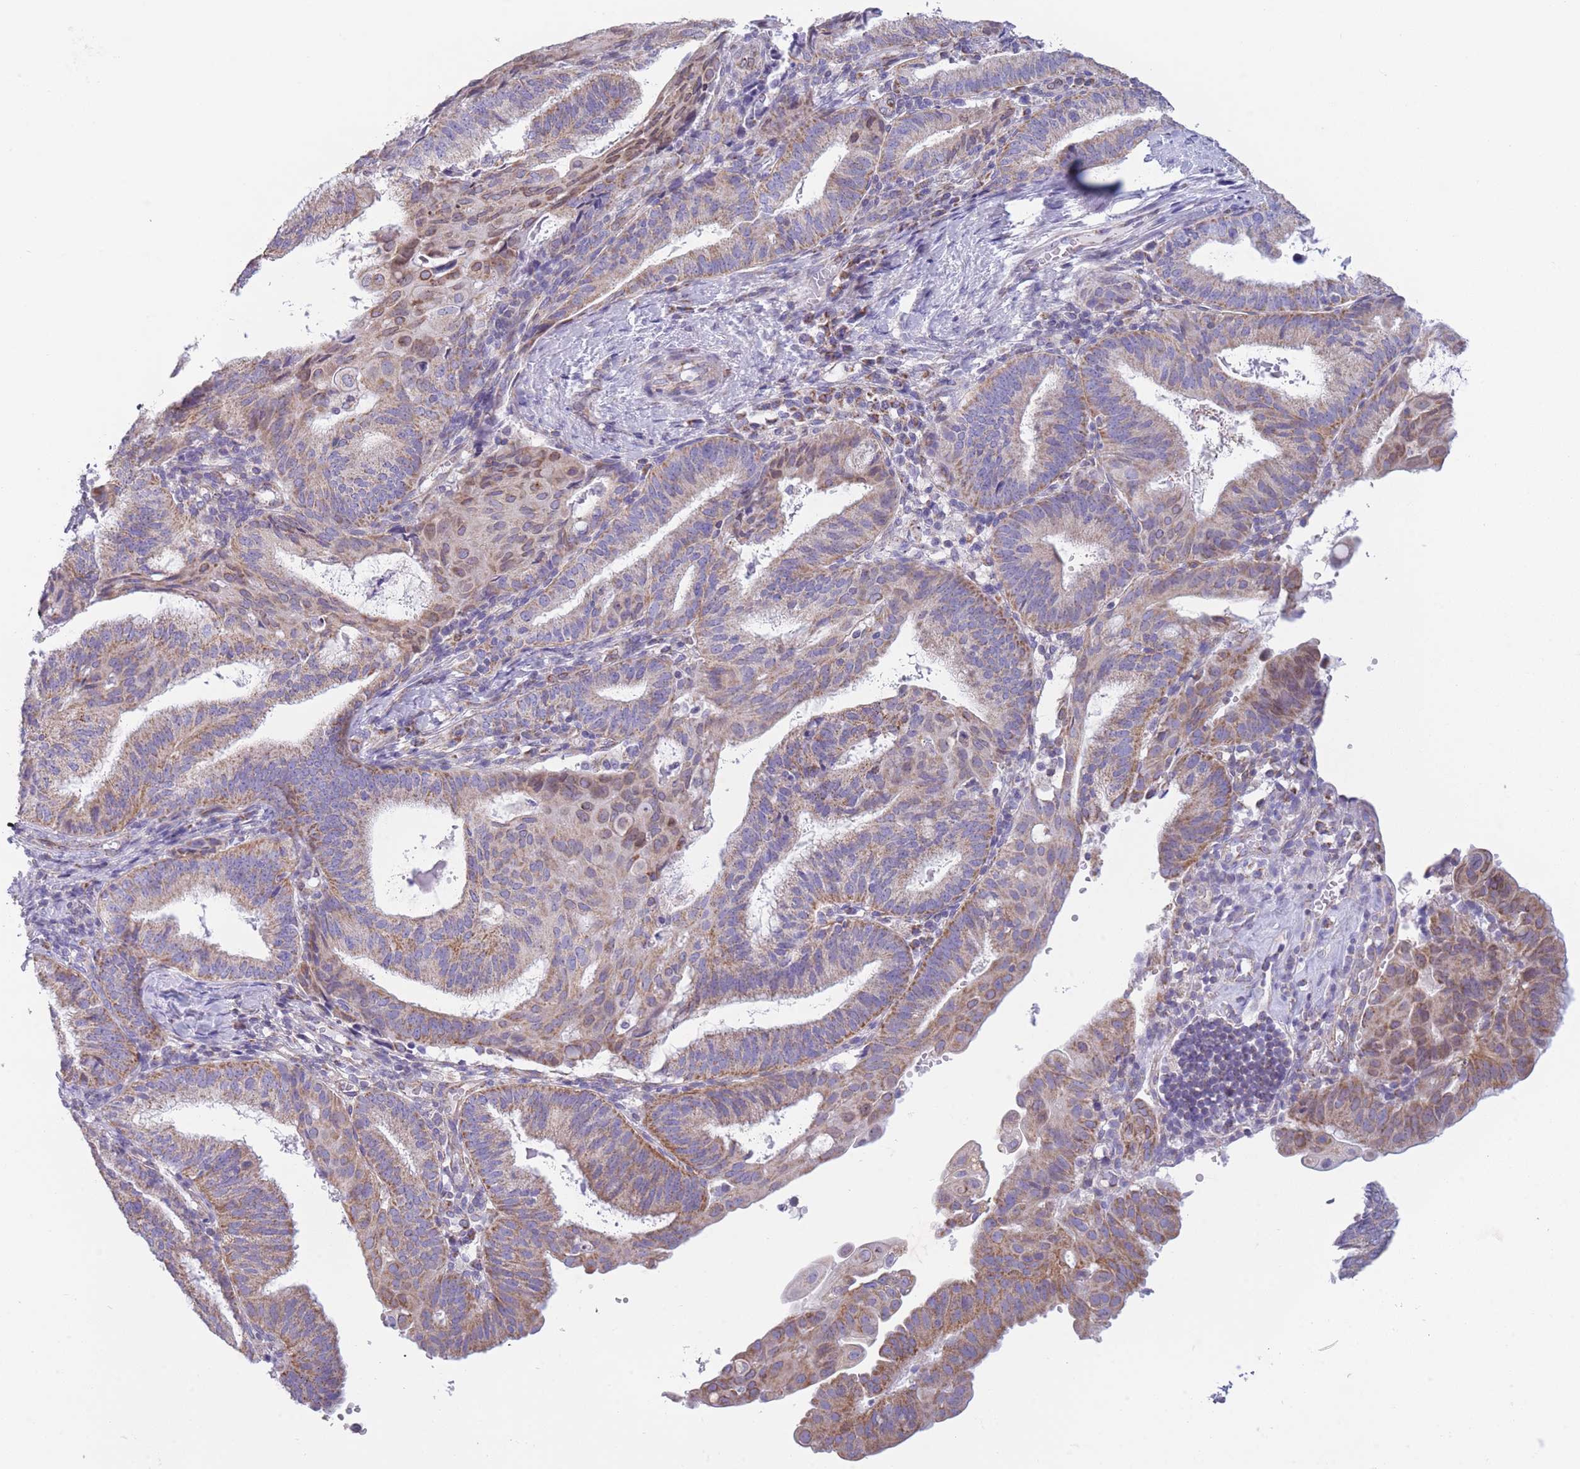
{"staining": {"intensity": "moderate", "quantity": "25%-75%", "location": "cytoplasmic/membranous"}, "tissue": "endometrial cancer", "cell_type": "Tumor cells", "image_type": "cancer", "snomed": [{"axis": "morphology", "description": "Adenocarcinoma, NOS"}, {"axis": "topography", "description": "Endometrium"}], "caption": "About 25%-75% of tumor cells in human endometrial cancer (adenocarcinoma) display moderate cytoplasmic/membranous protein positivity as visualized by brown immunohistochemical staining.", "gene": "PDHA1", "patient": {"sex": "female", "age": 49}}